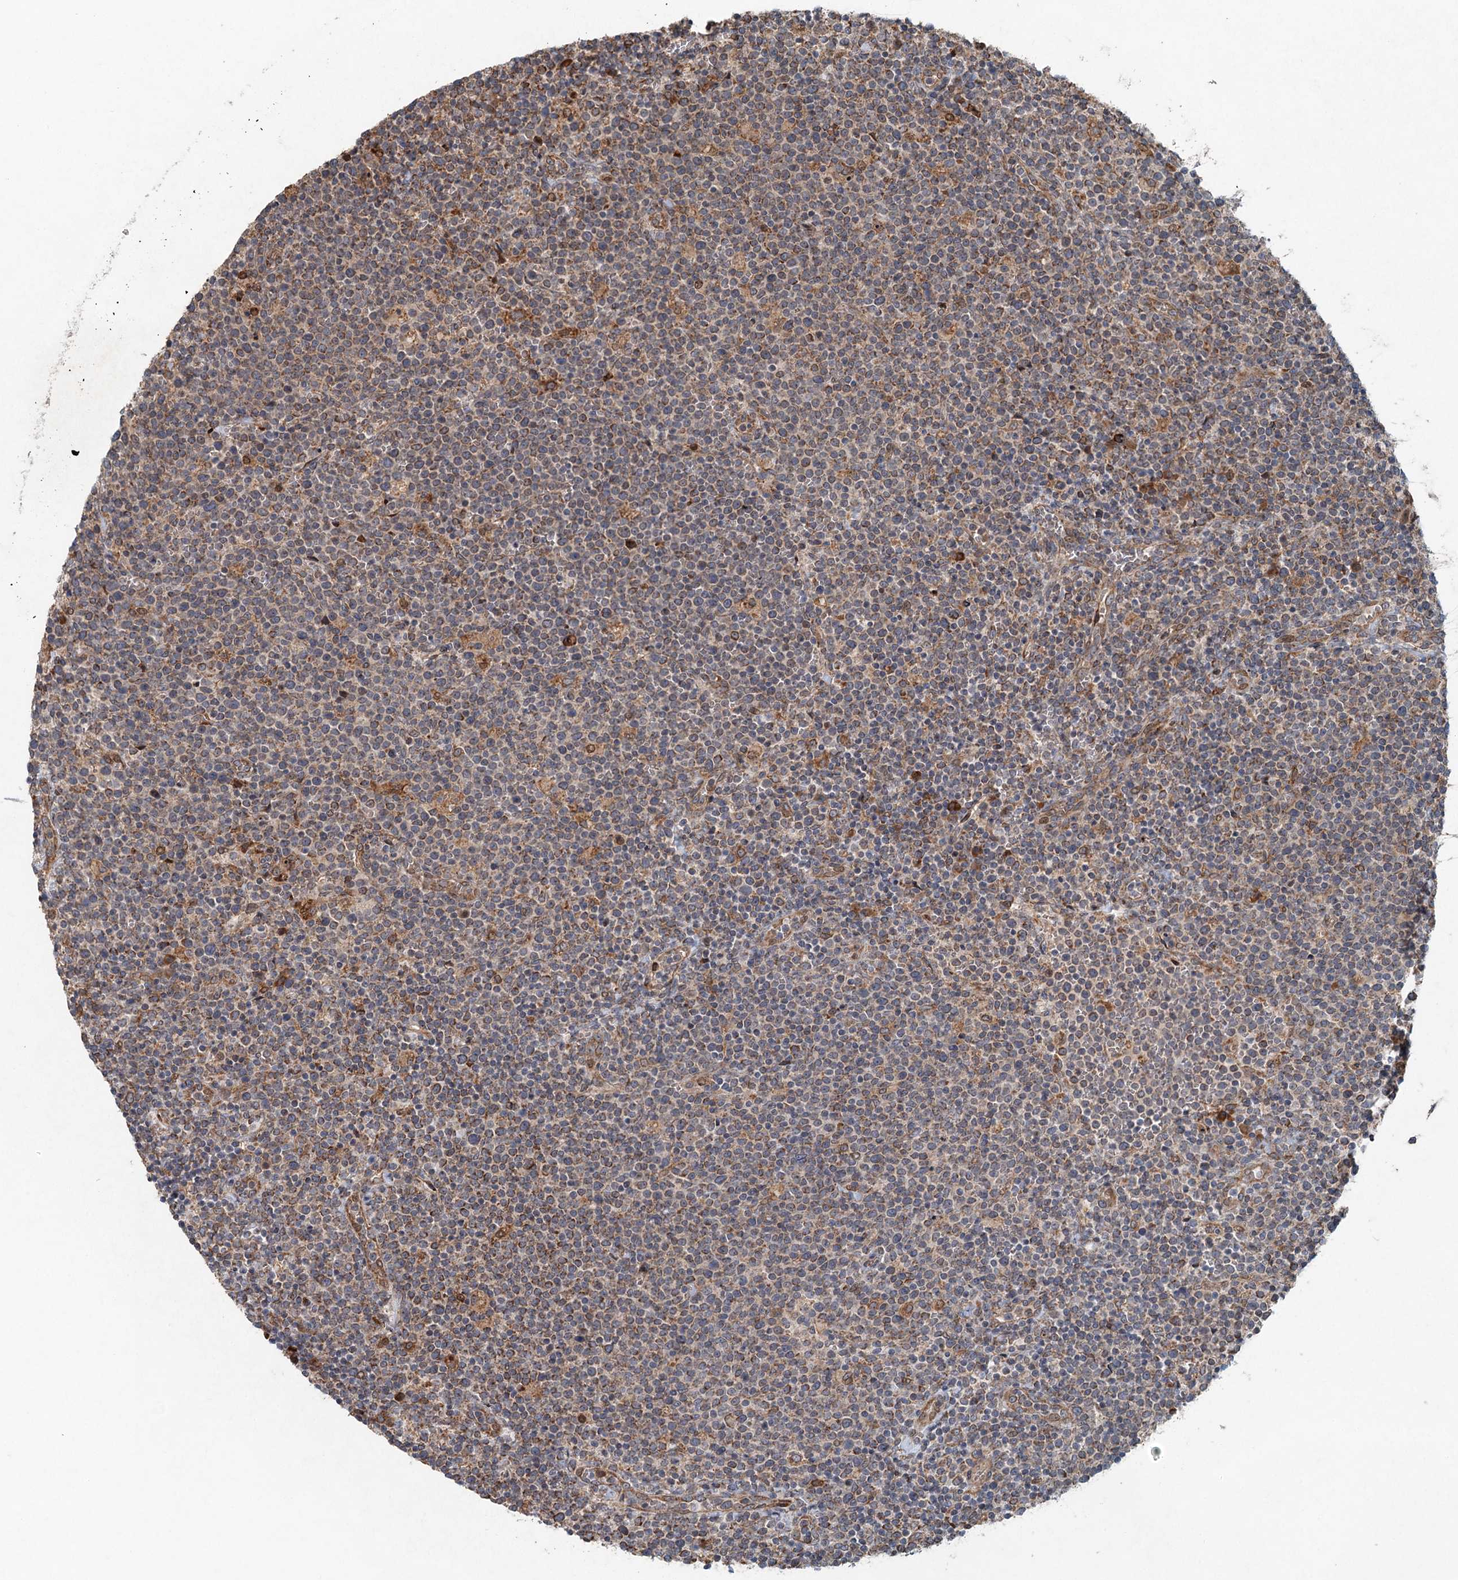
{"staining": {"intensity": "moderate", "quantity": ">75%", "location": "cytoplasmic/membranous"}, "tissue": "lymphoma", "cell_type": "Tumor cells", "image_type": "cancer", "snomed": [{"axis": "morphology", "description": "Malignant lymphoma, non-Hodgkin's type, High grade"}, {"axis": "topography", "description": "Lymph node"}], "caption": "Malignant lymphoma, non-Hodgkin's type (high-grade) stained with IHC displays moderate cytoplasmic/membranous expression in about >75% of tumor cells.", "gene": "SRPX2", "patient": {"sex": "male", "age": 61}}